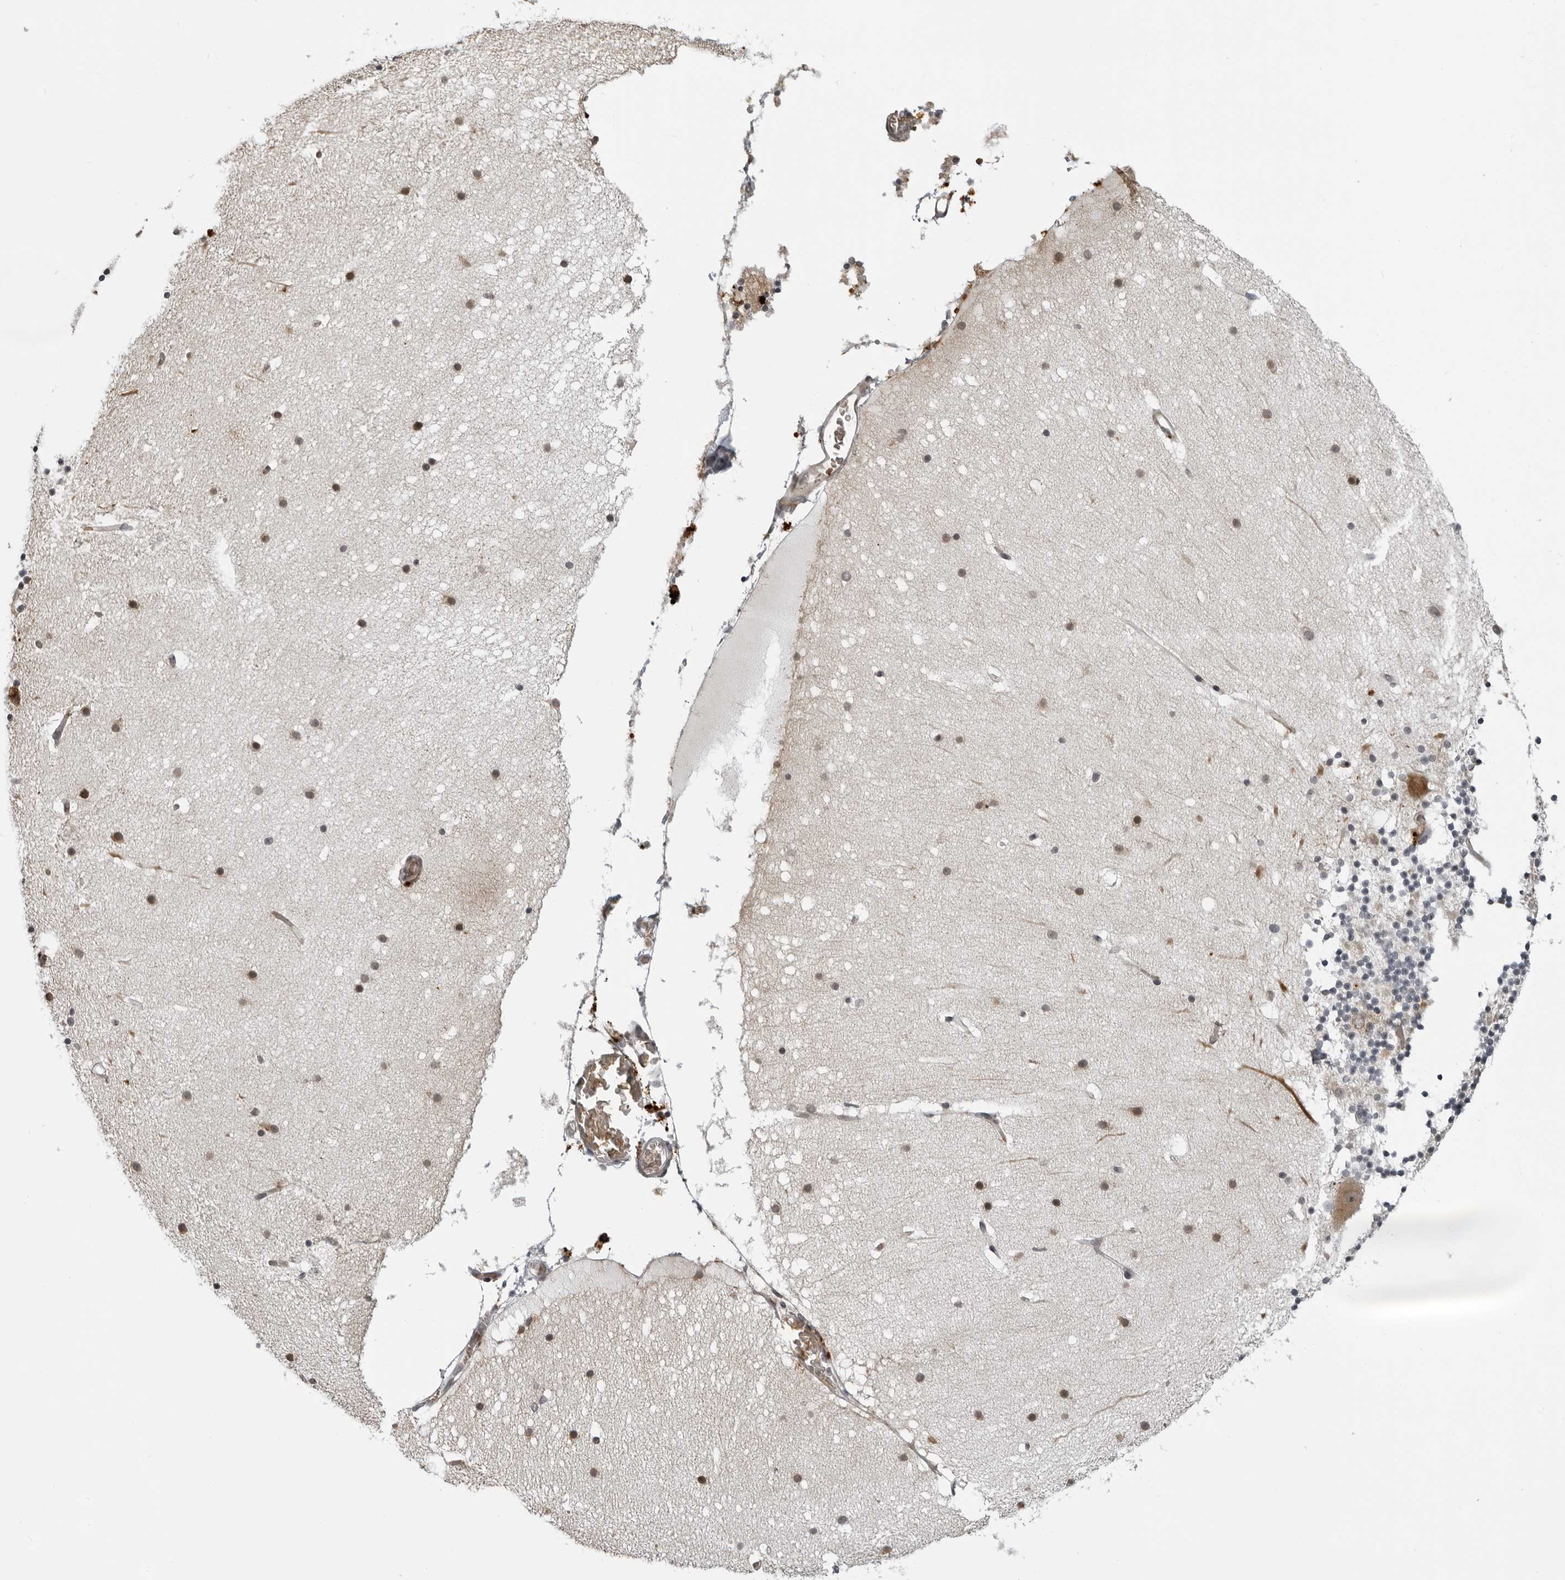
{"staining": {"intensity": "weak", "quantity": "<25%", "location": "cytoplasmic/membranous"}, "tissue": "cerebellum", "cell_type": "Cells in granular layer", "image_type": "normal", "snomed": [{"axis": "morphology", "description": "Normal tissue, NOS"}, {"axis": "topography", "description": "Cerebellum"}], "caption": "An immunohistochemistry histopathology image of unremarkable cerebellum is shown. There is no staining in cells in granular layer of cerebellum. The staining is performed using DAB (3,3'-diaminobenzidine) brown chromogen with nuclei counter-stained in using hematoxylin.", "gene": "THOP1", "patient": {"sex": "male", "age": 57}}